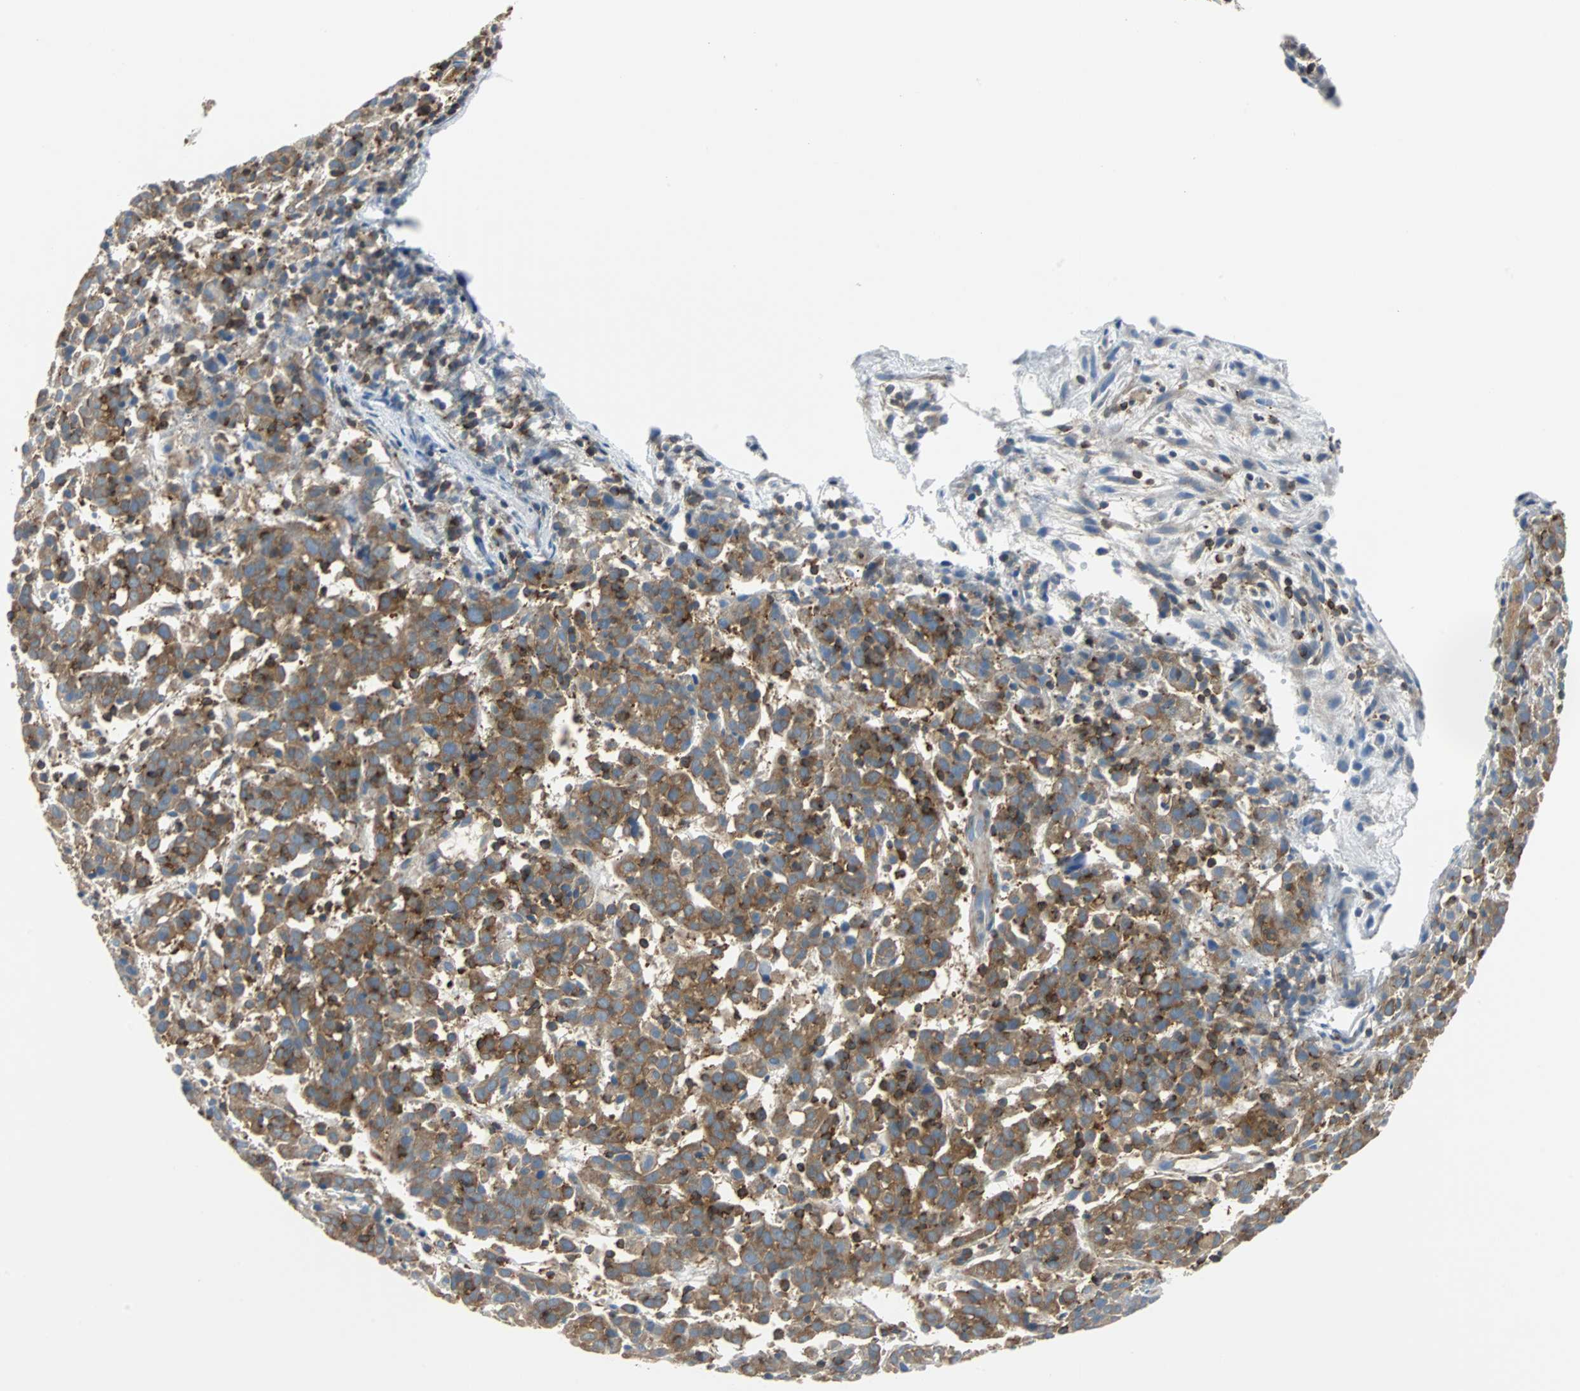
{"staining": {"intensity": "moderate", "quantity": ">75%", "location": "cytoplasmic/membranous"}, "tissue": "cervical cancer", "cell_type": "Tumor cells", "image_type": "cancer", "snomed": [{"axis": "morphology", "description": "Normal tissue, NOS"}, {"axis": "morphology", "description": "Squamous cell carcinoma, NOS"}, {"axis": "topography", "description": "Cervix"}], "caption": "Immunohistochemistry (IHC) image of neoplastic tissue: cervical cancer stained using immunohistochemistry (IHC) shows medium levels of moderate protein expression localized specifically in the cytoplasmic/membranous of tumor cells, appearing as a cytoplasmic/membranous brown color.", "gene": "TSC22D4", "patient": {"sex": "female", "age": 67}}